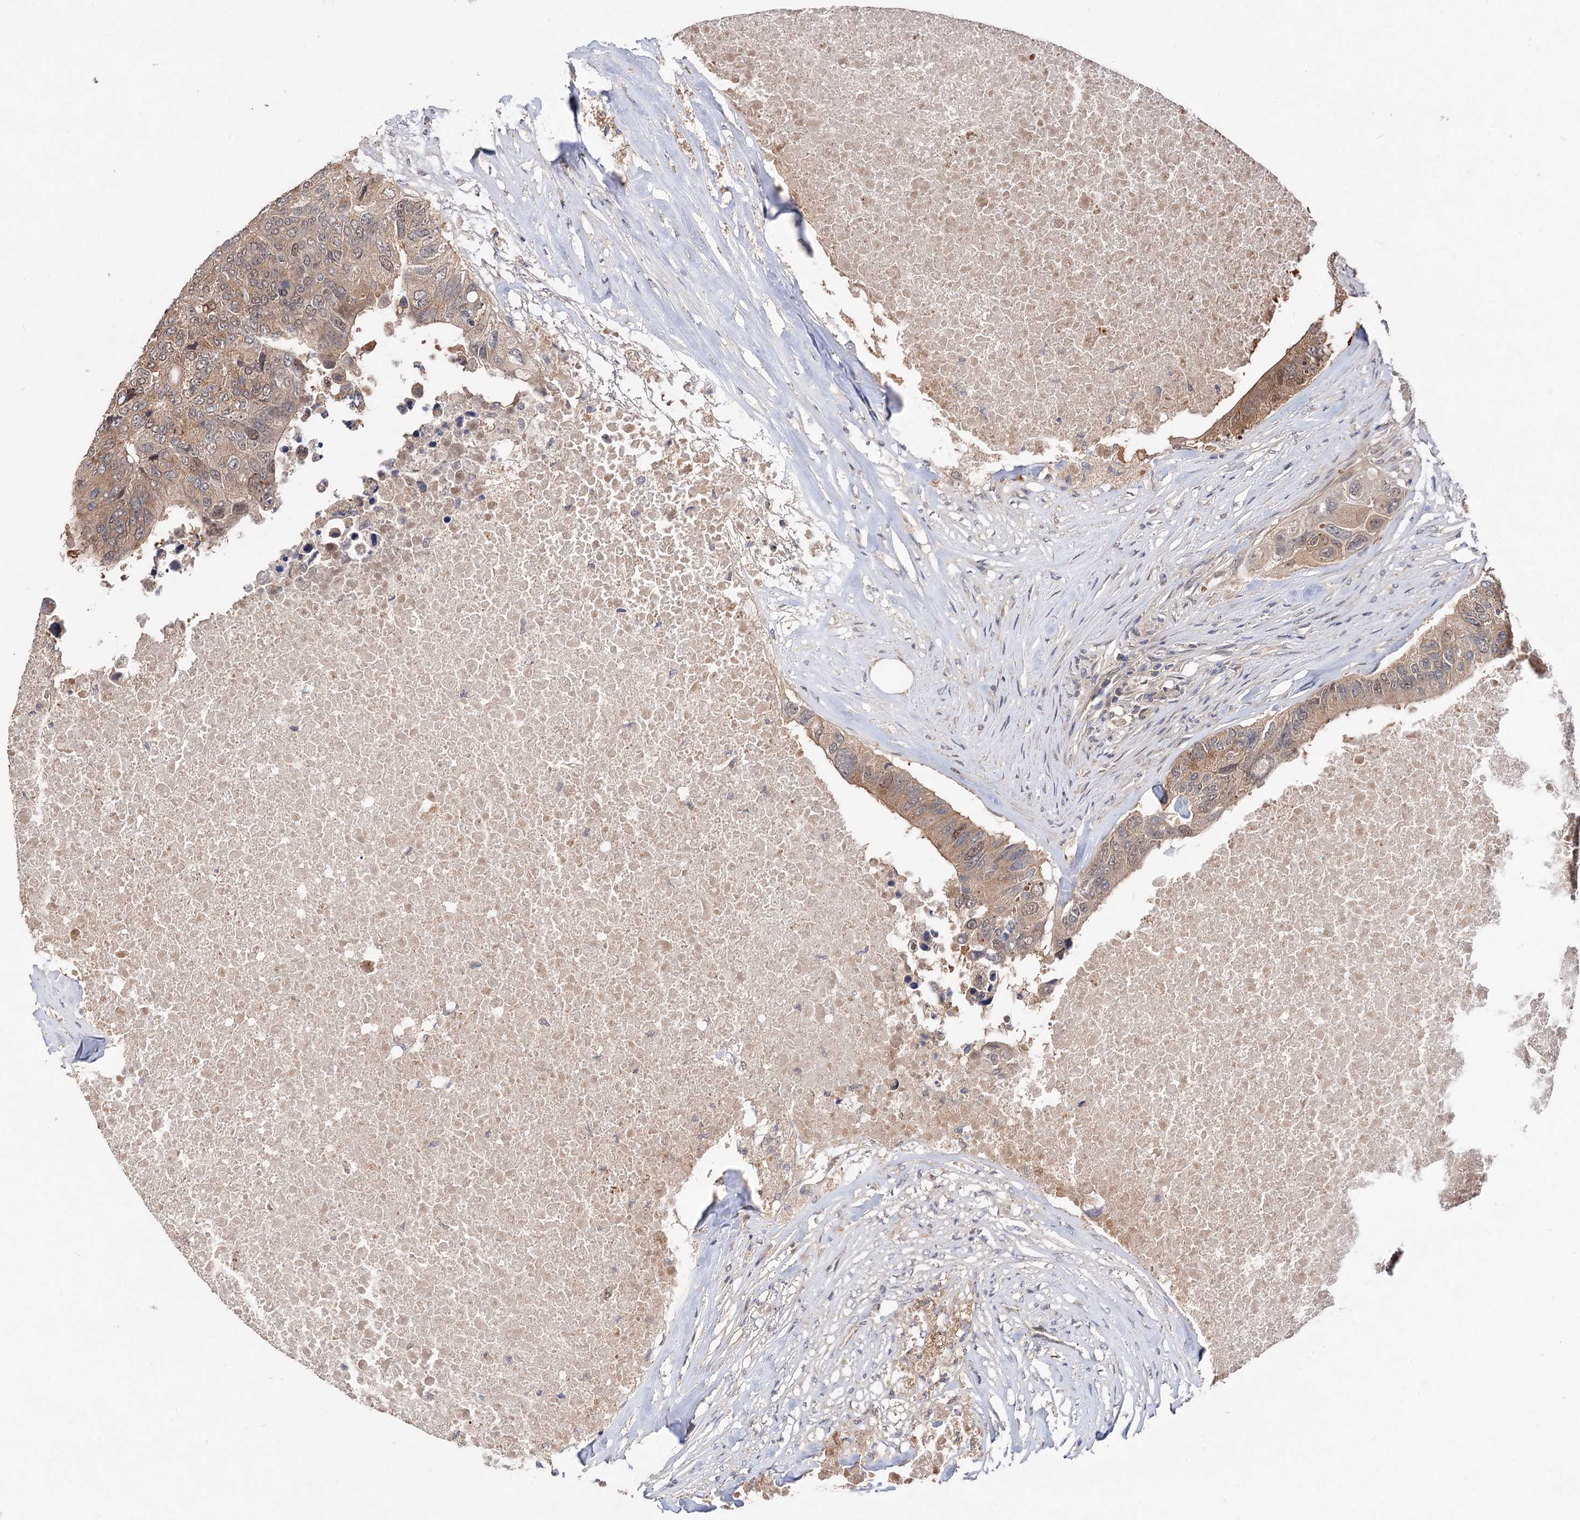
{"staining": {"intensity": "moderate", "quantity": ">75%", "location": "cytoplasmic/membranous,nuclear"}, "tissue": "colorectal cancer", "cell_type": "Tumor cells", "image_type": "cancer", "snomed": [{"axis": "morphology", "description": "Adenocarcinoma, NOS"}, {"axis": "topography", "description": "Colon"}], "caption": "Colorectal cancer stained for a protein (brown) shows moderate cytoplasmic/membranous and nuclear positive positivity in about >75% of tumor cells.", "gene": "NUDCD2", "patient": {"sex": "male", "age": 71}}